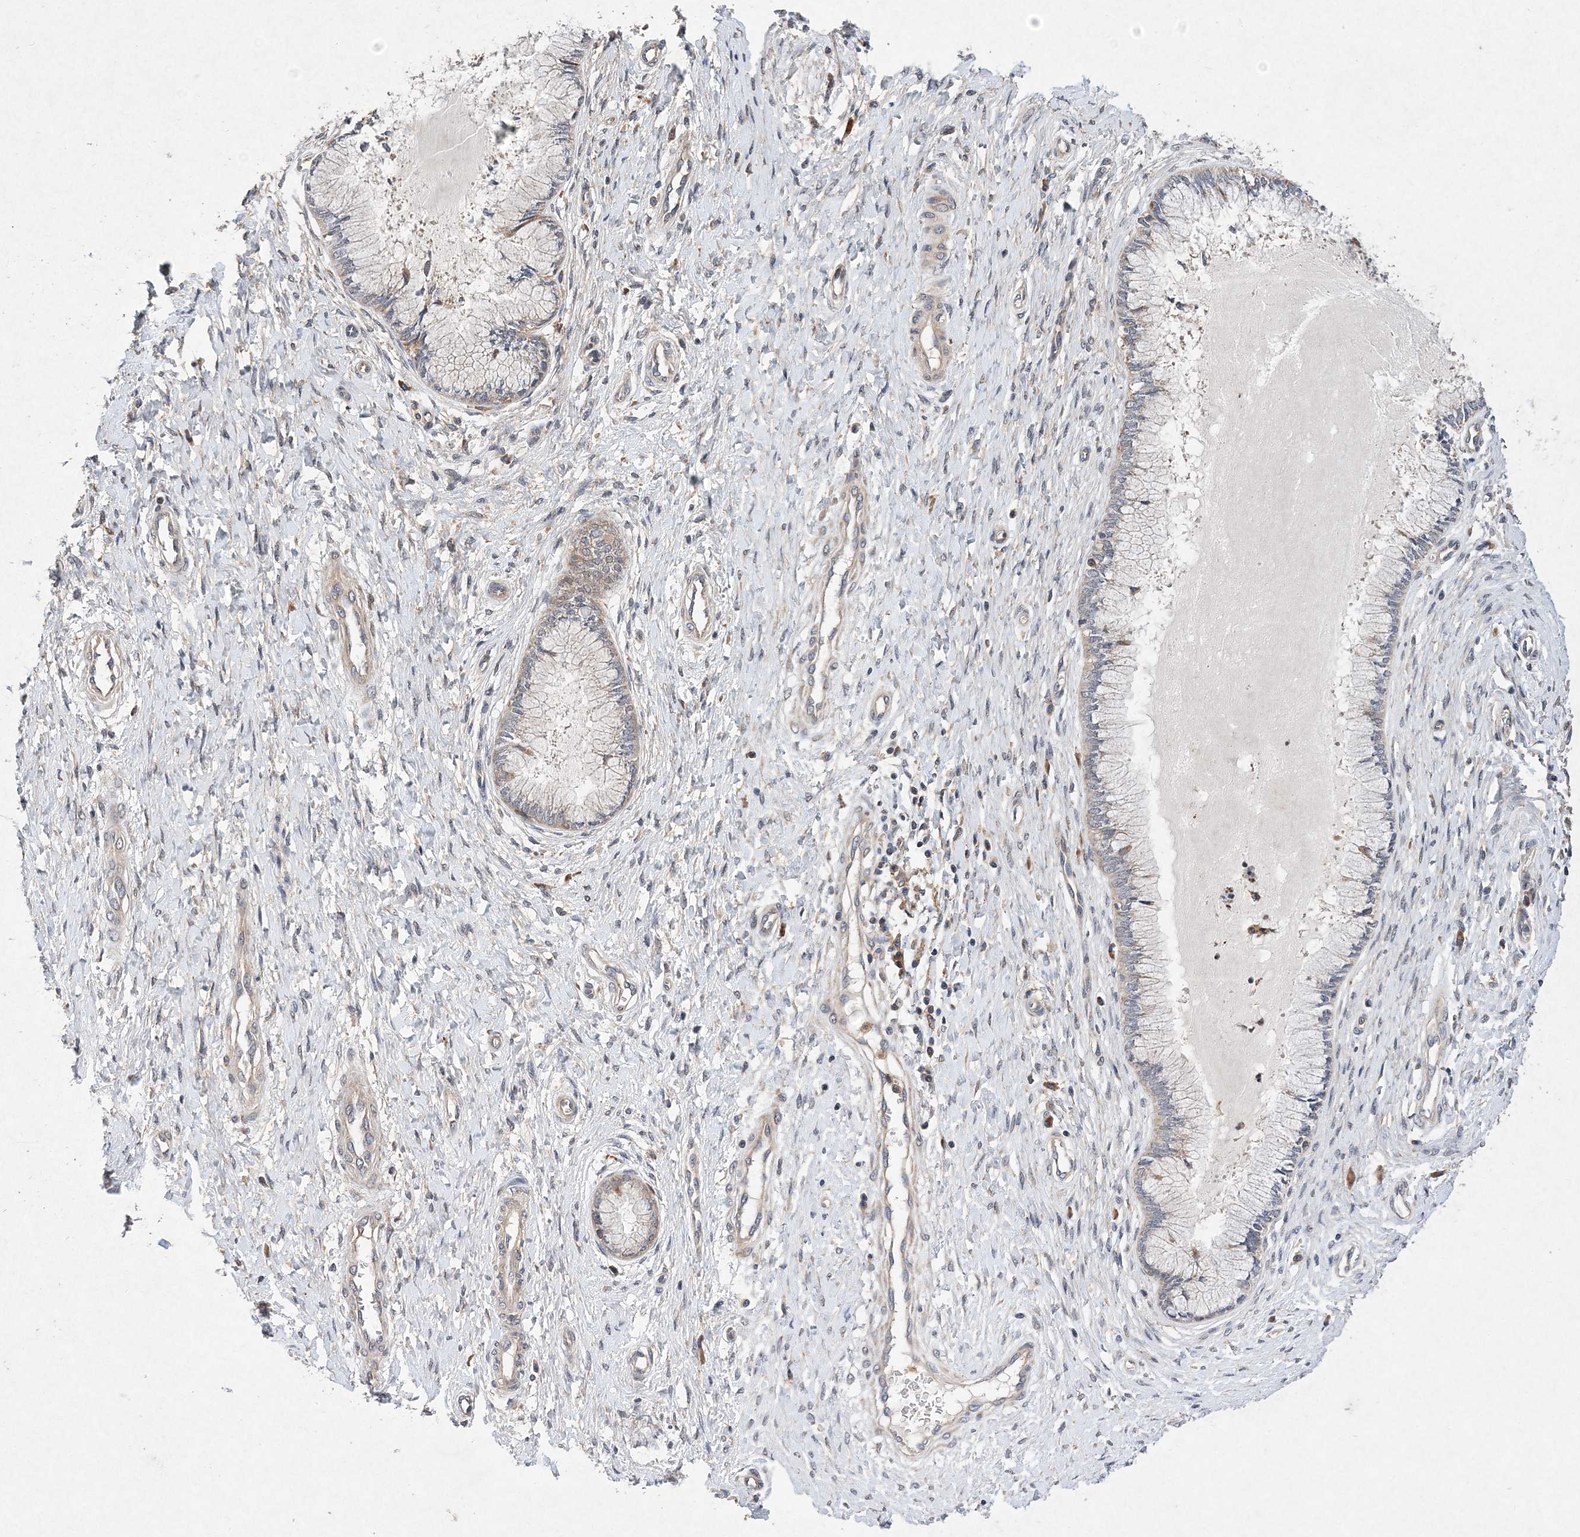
{"staining": {"intensity": "weak", "quantity": "<25%", "location": "cytoplasmic/membranous"}, "tissue": "cervix", "cell_type": "Glandular cells", "image_type": "normal", "snomed": [{"axis": "morphology", "description": "Normal tissue, NOS"}, {"axis": "topography", "description": "Cervix"}], "caption": "Immunohistochemistry histopathology image of normal human cervix stained for a protein (brown), which demonstrates no positivity in glandular cells. (DAB (3,3'-diaminobenzidine) immunohistochemistry visualized using brightfield microscopy, high magnification).", "gene": "PROSER1", "patient": {"sex": "female", "age": 55}}